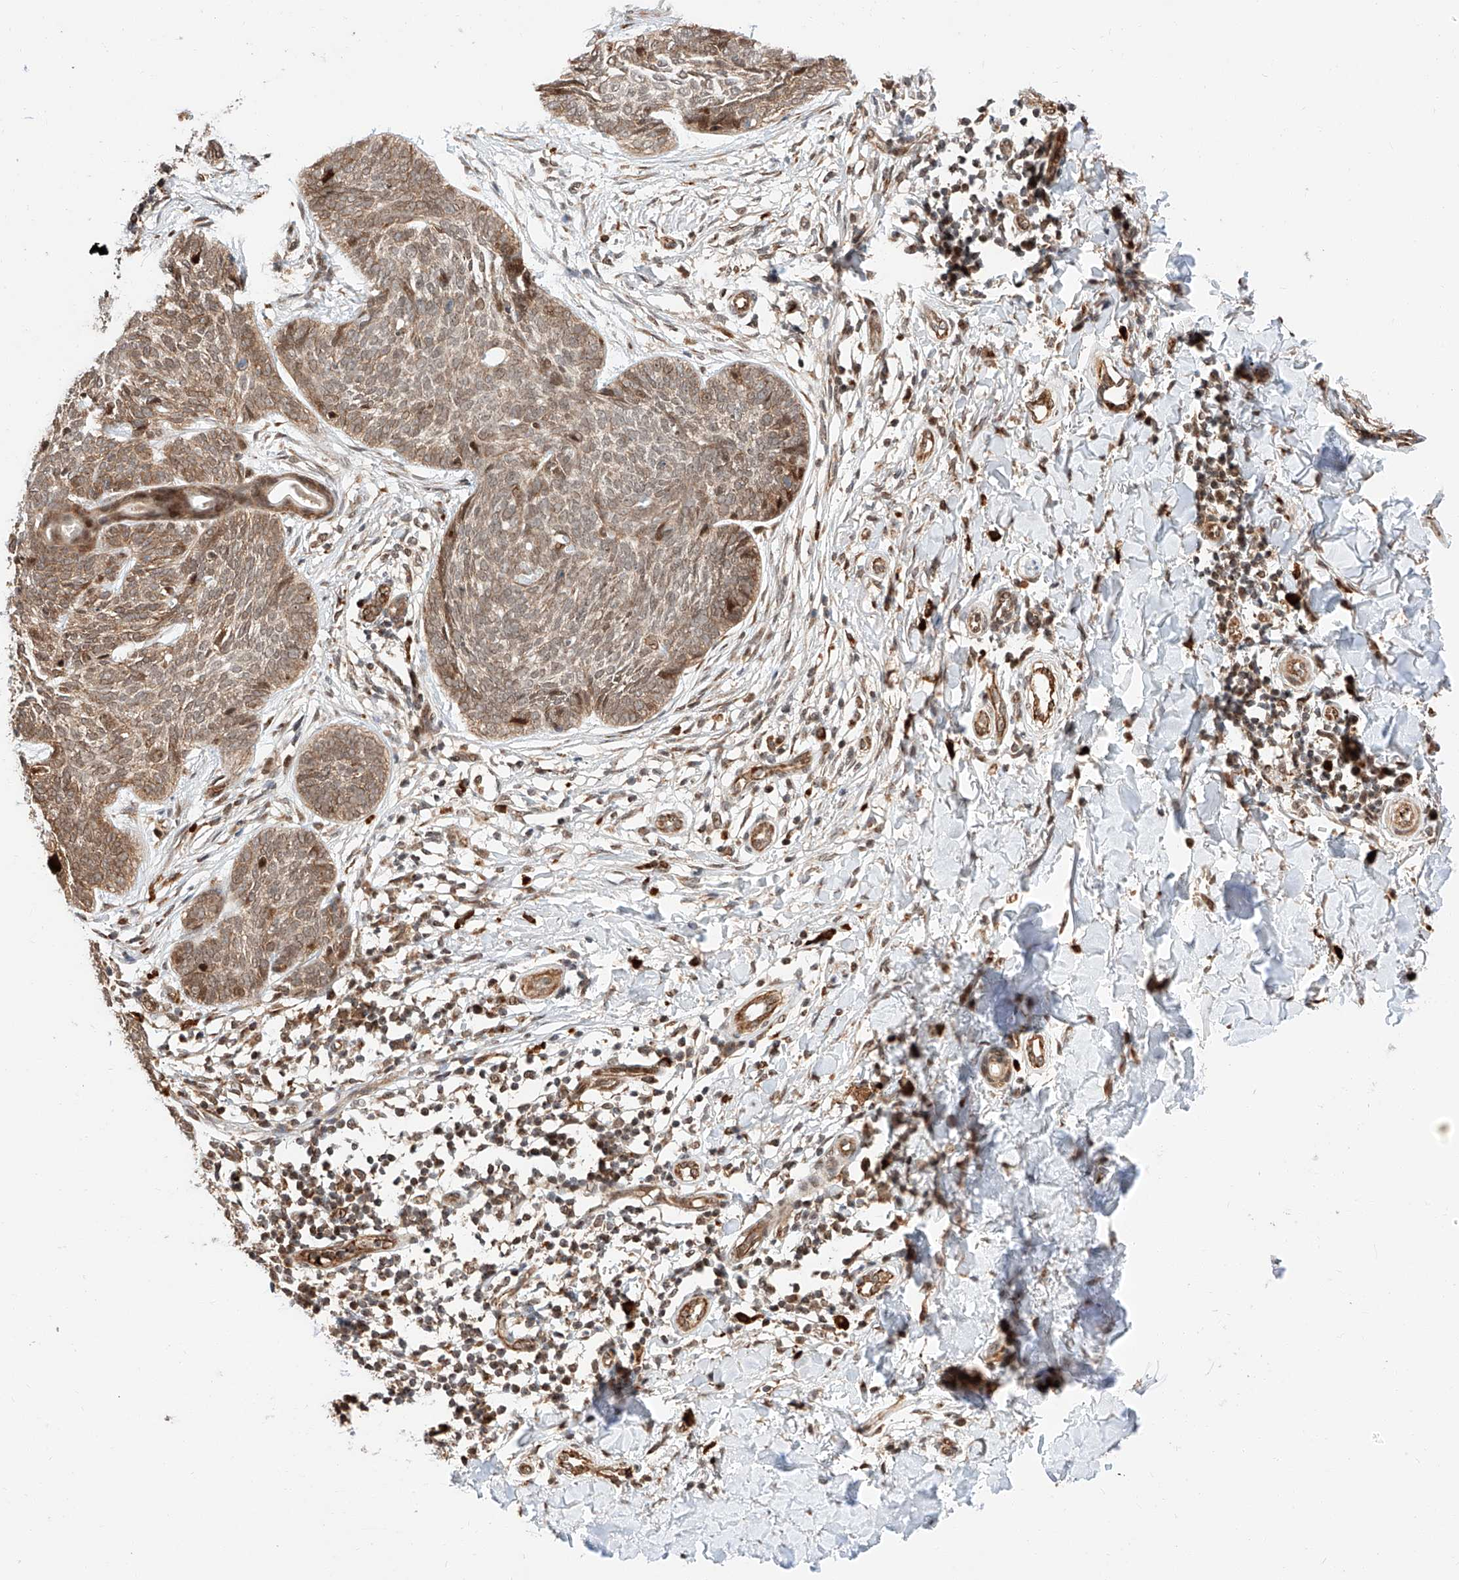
{"staining": {"intensity": "moderate", "quantity": ">75%", "location": "cytoplasmic/membranous,nuclear"}, "tissue": "skin cancer", "cell_type": "Tumor cells", "image_type": "cancer", "snomed": [{"axis": "morphology", "description": "Basal cell carcinoma"}, {"axis": "topography", "description": "Skin"}], "caption": "There is medium levels of moderate cytoplasmic/membranous and nuclear positivity in tumor cells of skin basal cell carcinoma, as demonstrated by immunohistochemical staining (brown color).", "gene": "THTPA", "patient": {"sex": "female", "age": 64}}